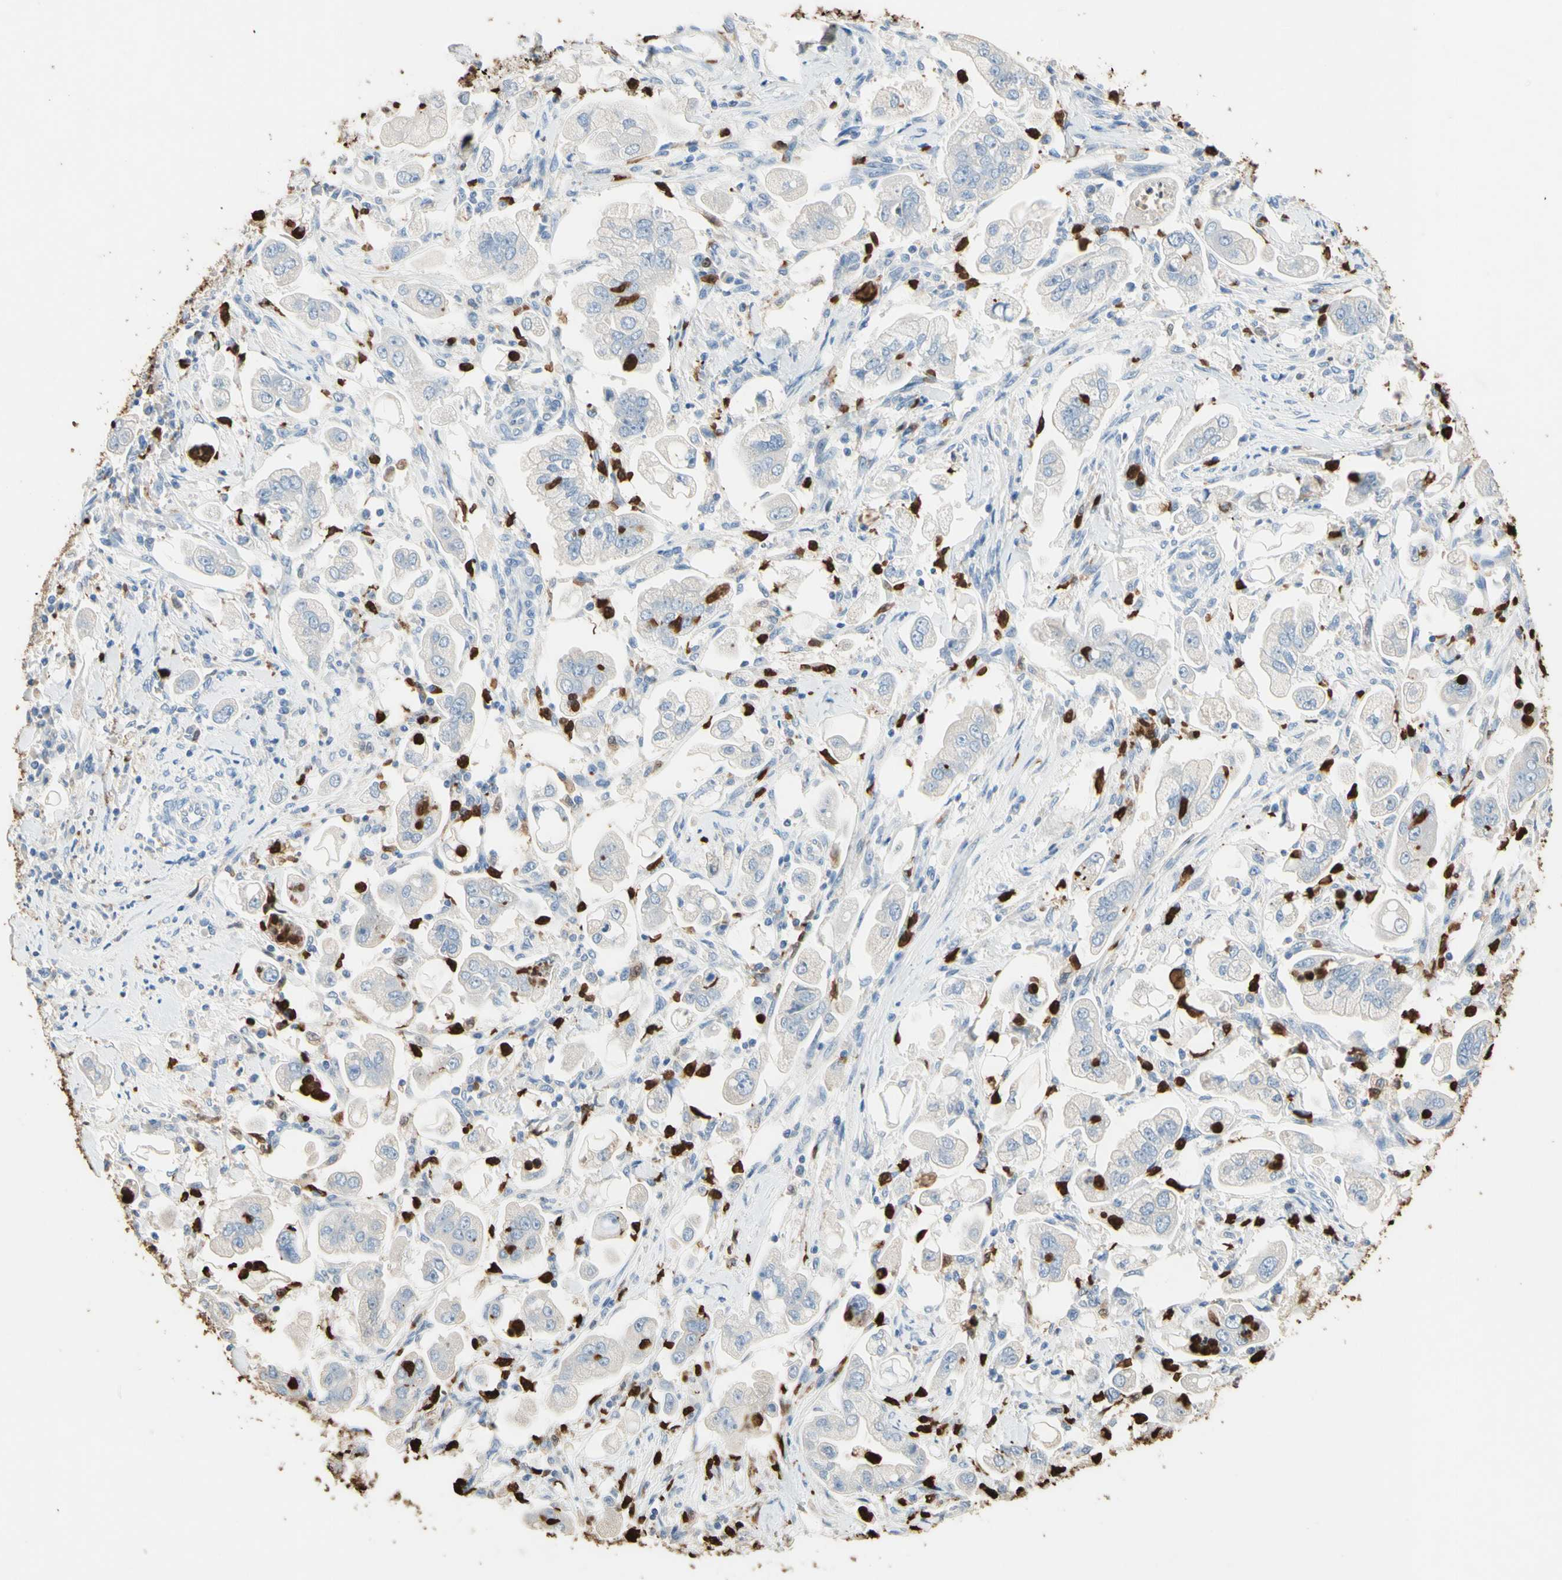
{"staining": {"intensity": "negative", "quantity": "none", "location": "none"}, "tissue": "stomach cancer", "cell_type": "Tumor cells", "image_type": "cancer", "snomed": [{"axis": "morphology", "description": "Adenocarcinoma, NOS"}, {"axis": "topography", "description": "Stomach"}], "caption": "Human adenocarcinoma (stomach) stained for a protein using IHC exhibits no positivity in tumor cells.", "gene": "NFKBIZ", "patient": {"sex": "male", "age": 62}}